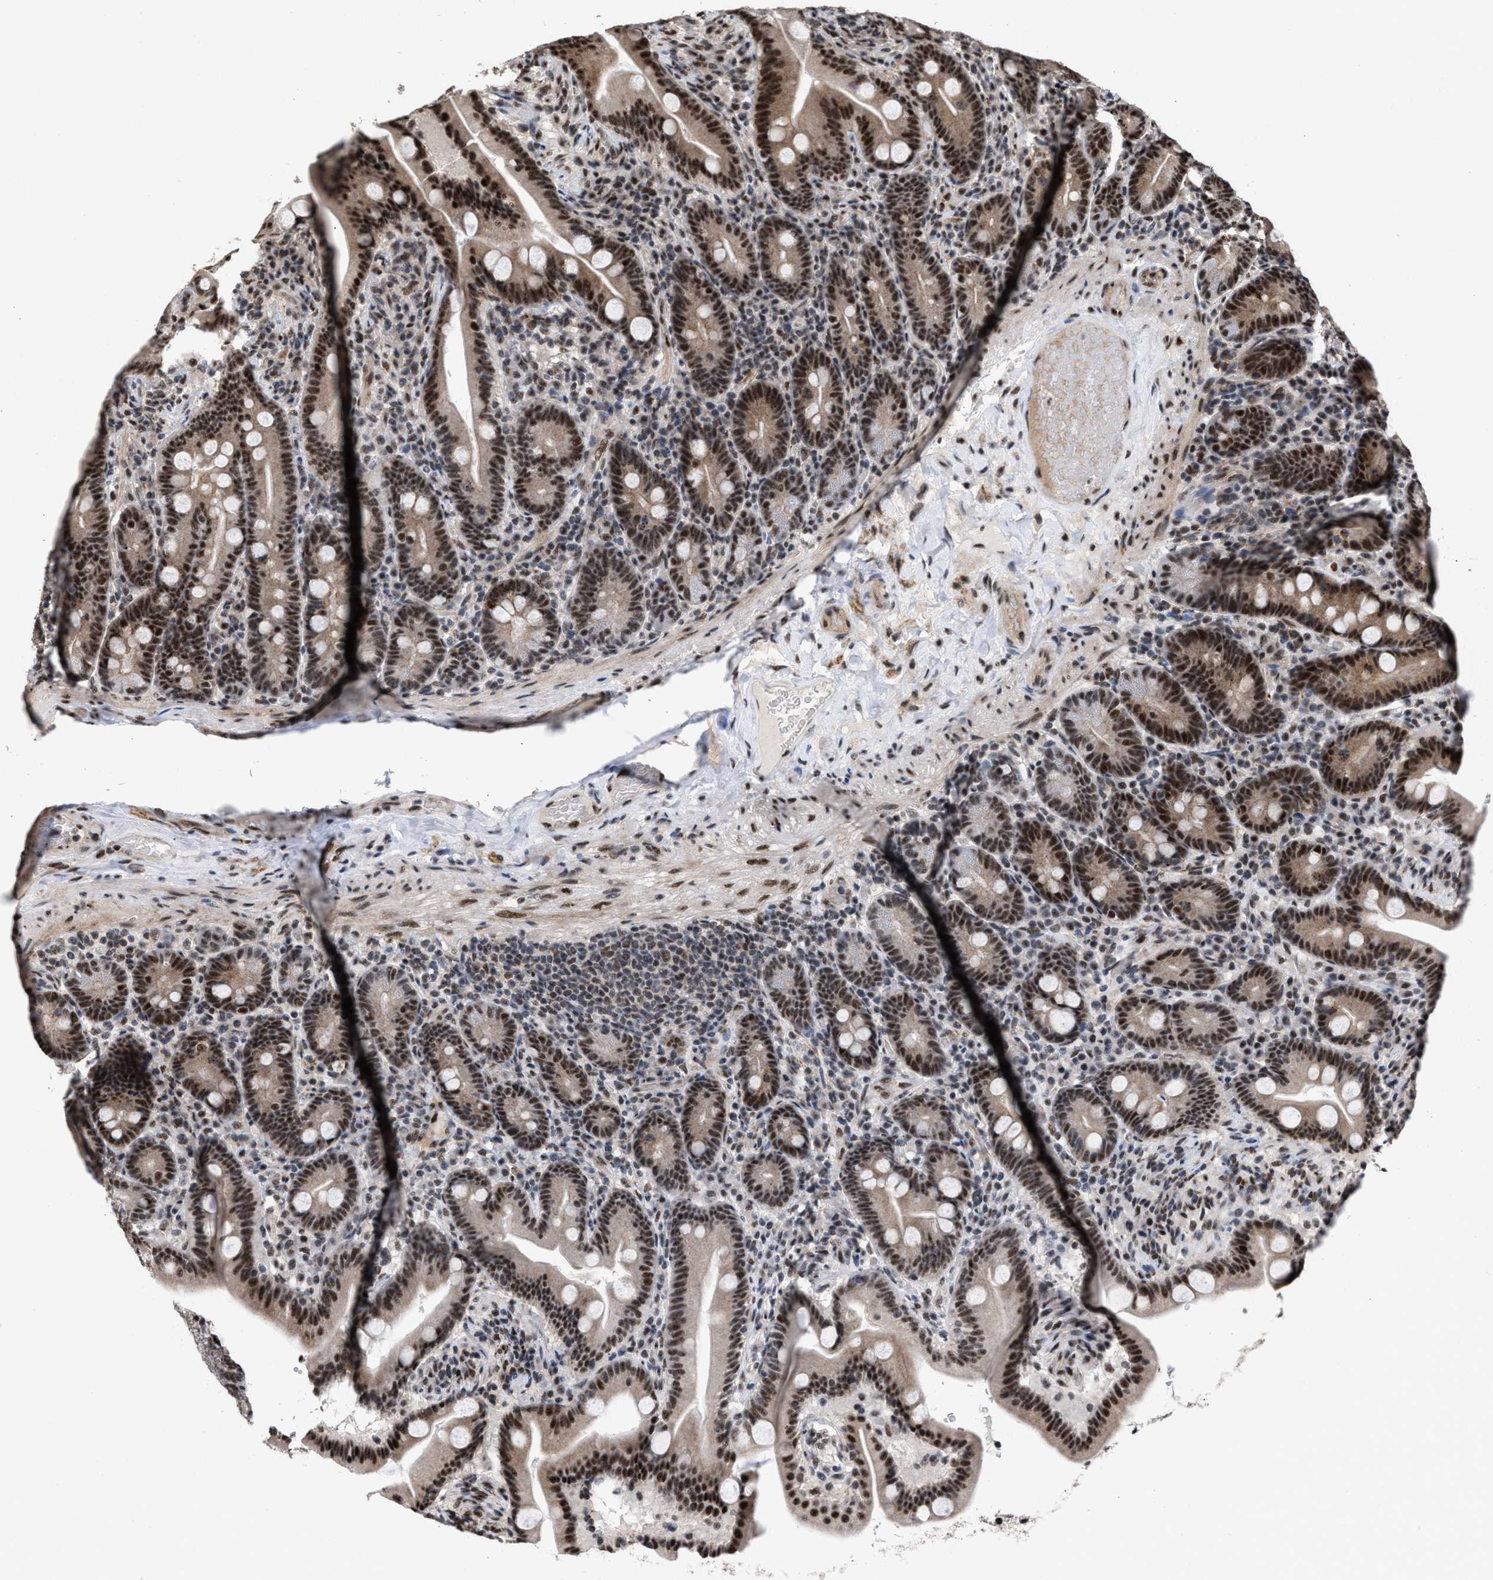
{"staining": {"intensity": "strong", "quantity": ">75%", "location": "nuclear"}, "tissue": "duodenum", "cell_type": "Glandular cells", "image_type": "normal", "snomed": [{"axis": "morphology", "description": "Normal tissue, NOS"}, {"axis": "topography", "description": "Duodenum"}], "caption": "Benign duodenum was stained to show a protein in brown. There is high levels of strong nuclear expression in approximately >75% of glandular cells.", "gene": "EIF4A3", "patient": {"sex": "male", "age": 54}}